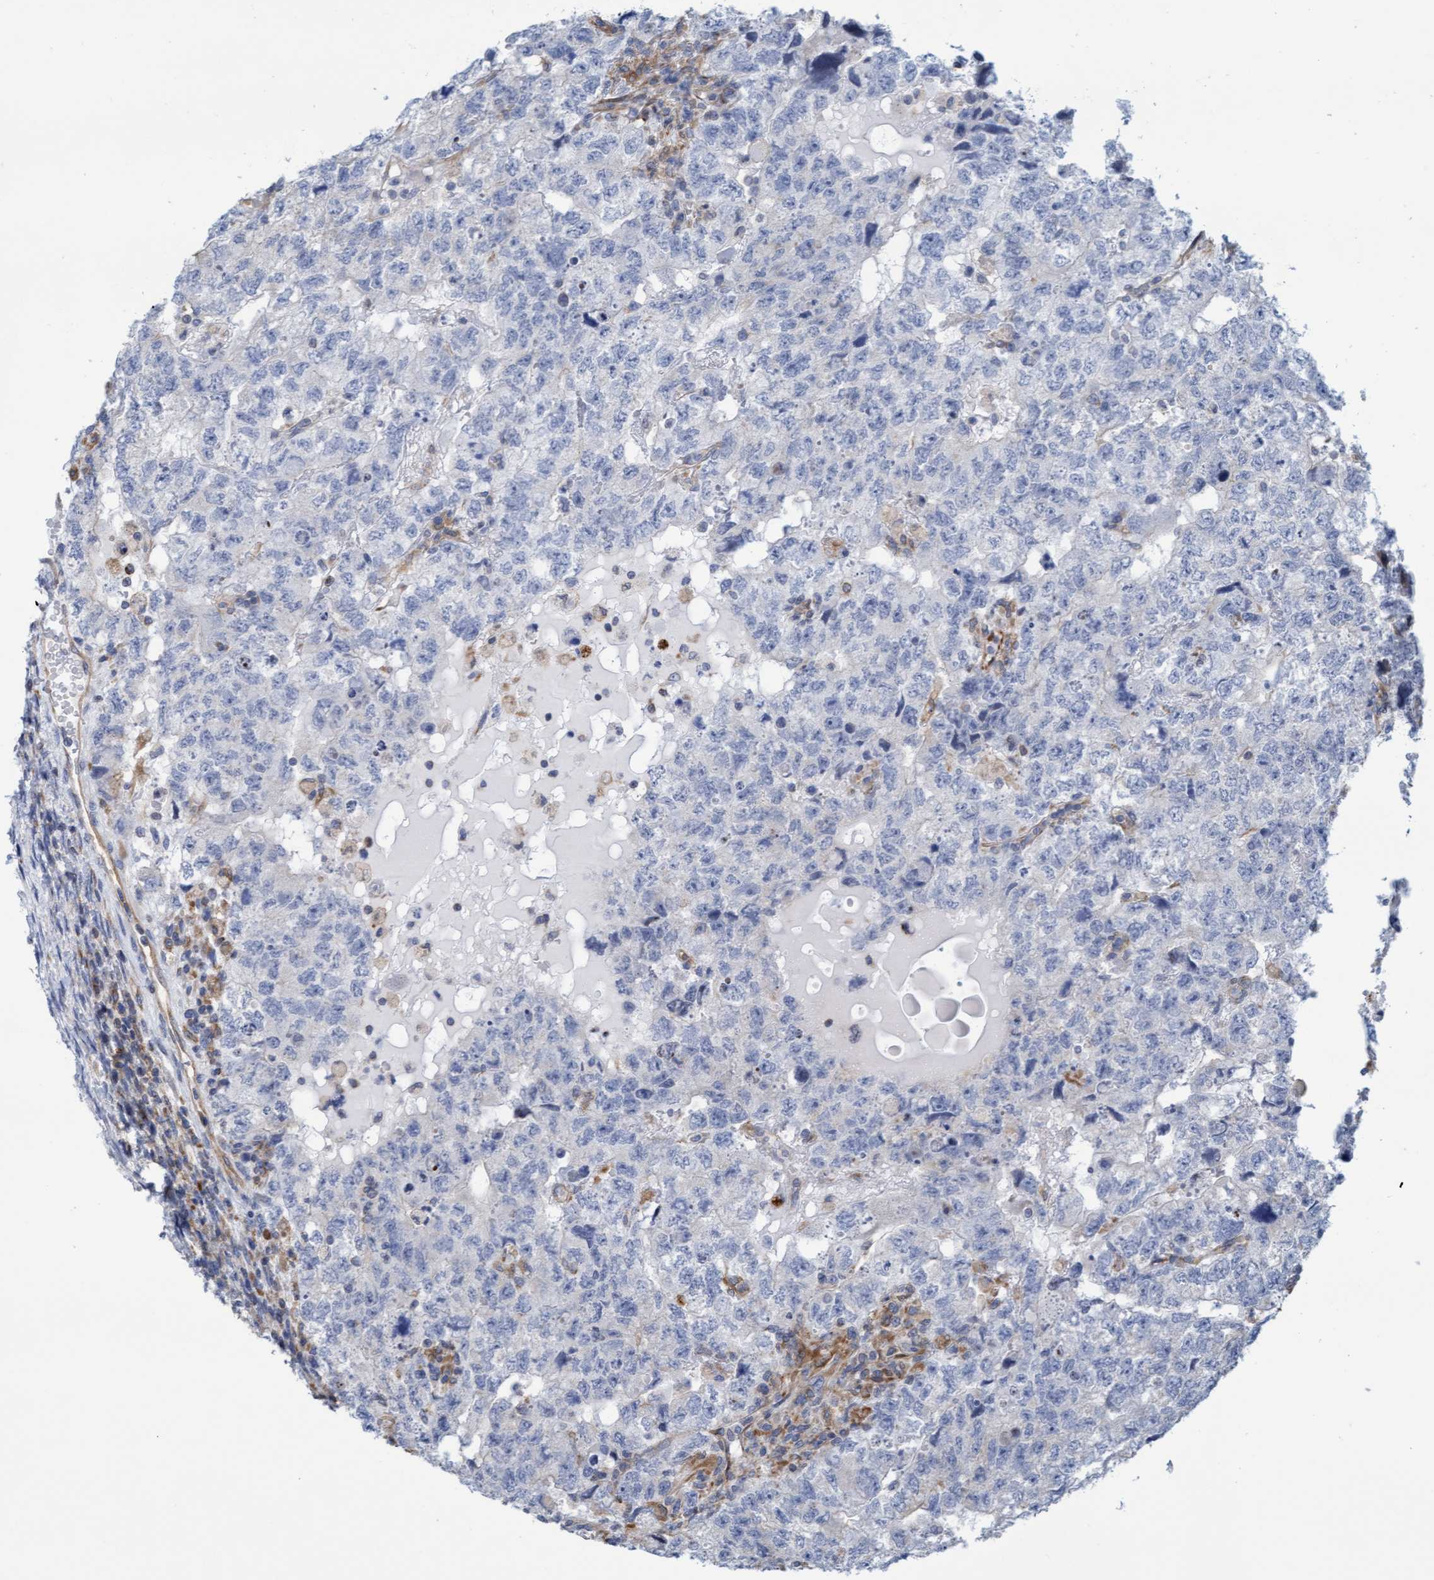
{"staining": {"intensity": "negative", "quantity": "none", "location": "none"}, "tissue": "testis cancer", "cell_type": "Tumor cells", "image_type": "cancer", "snomed": [{"axis": "morphology", "description": "Carcinoma, Embryonal, NOS"}, {"axis": "topography", "description": "Testis"}], "caption": "The immunohistochemistry photomicrograph has no significant positivity in tumor cells of testis embryonal carcinoma tissue.", "gene": "SLC28A3", "patient": {"sex": "male", "age": 36}}